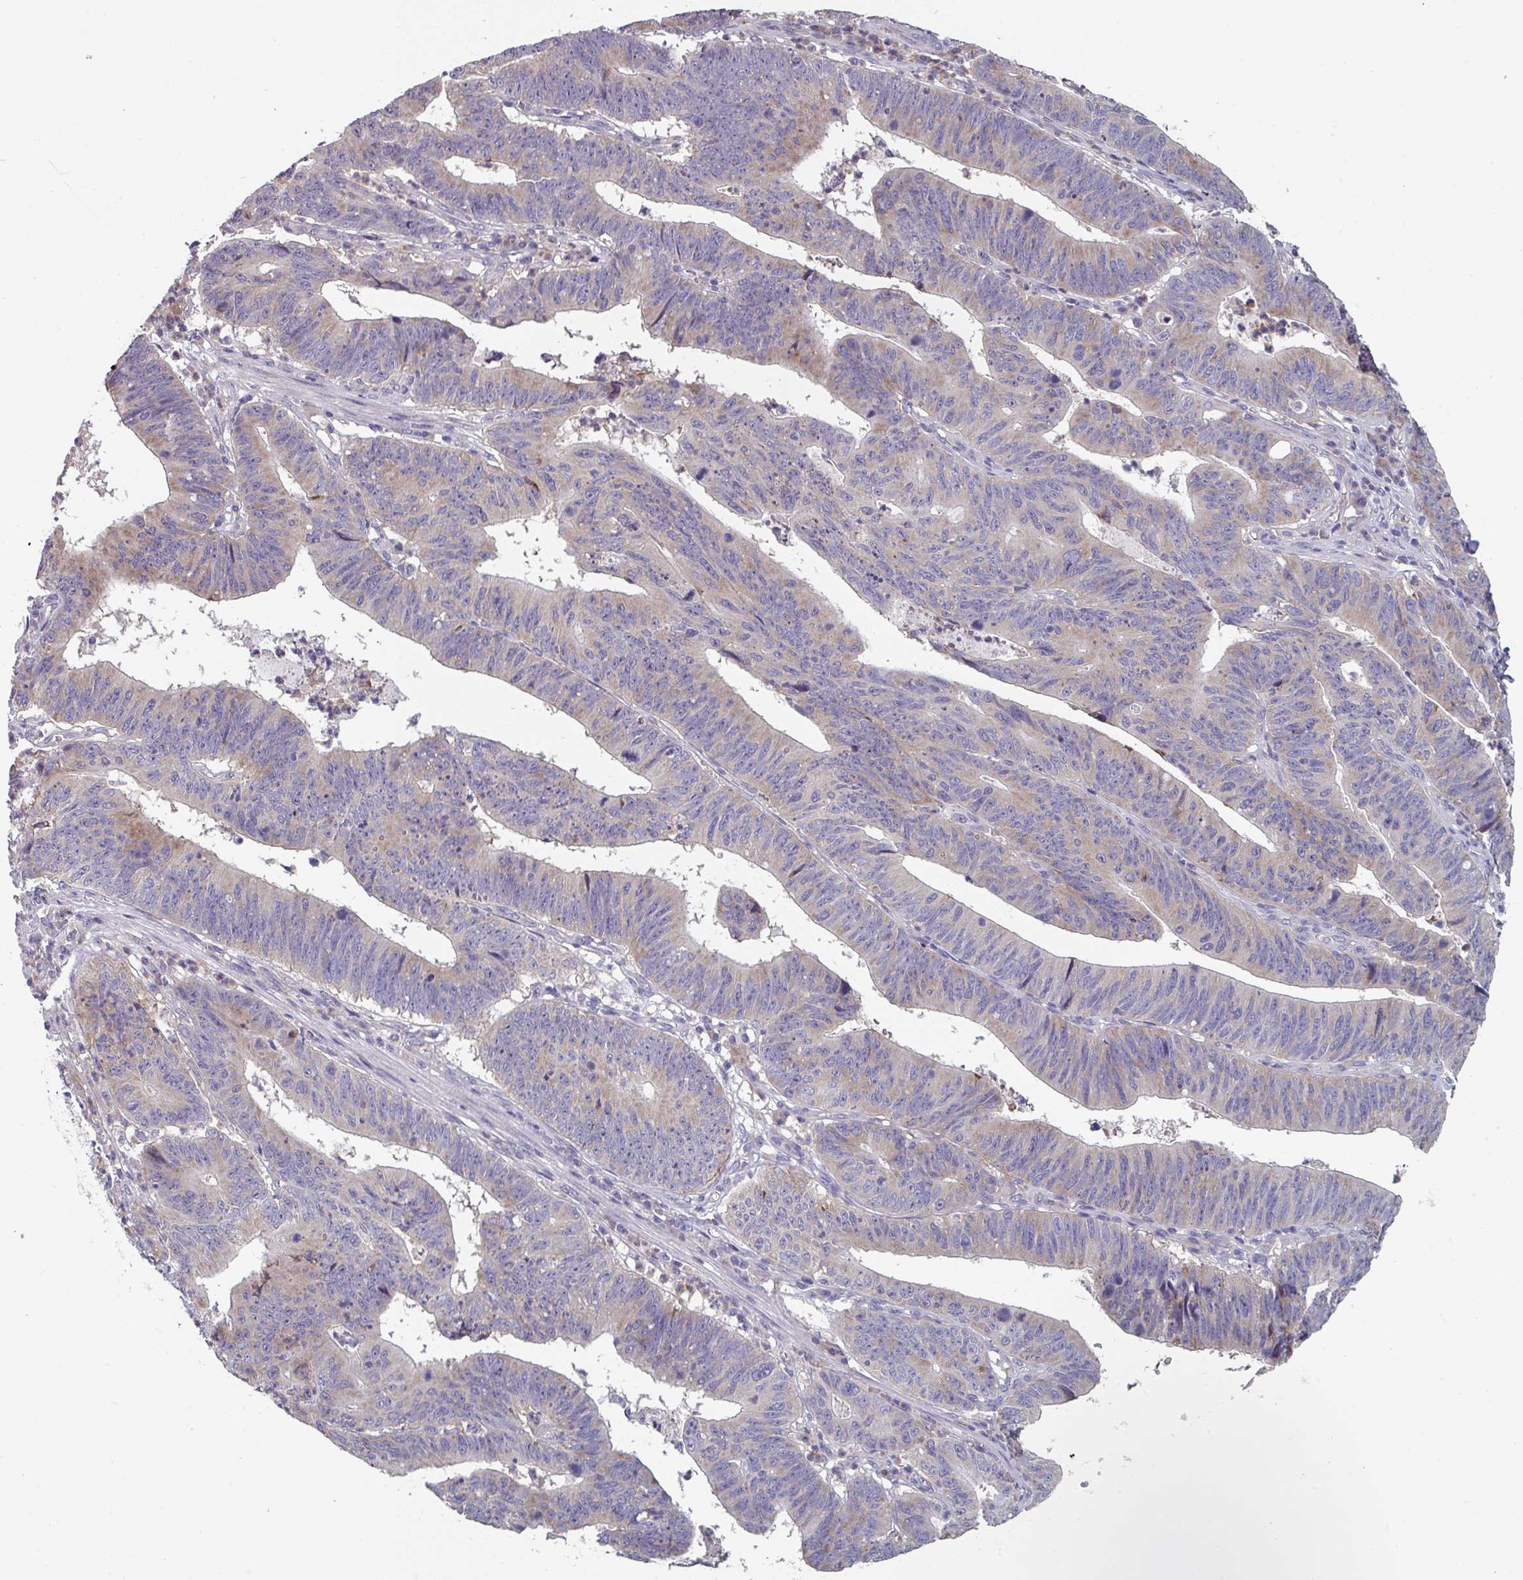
{"staining": {"intensity": "weak", "quantity": "<25%", "location": "cytoplasmic/membranous"}, "tissue": "stomach cancer", "cell_type": "Tumor cells", "image_type": "cancer", "snomed": [{"axis": "morphology", "description": "Adenocarcinoma, NOS"}, {"axis": "topography", "description": "Stomach"}], "caption": "A high-resolution histopathology image shows immunohistochemistry (IHC) staining of stomach cancer, which exhibits no significant expression in tumor cells. The staining was performed using DAB (3,3'-diaminobenzidine) to visualize the protein expression in brown, while the nuclei were stained in blue with hematoxylin (Magnification: 20x).", "gene": "PRAMEF8", "patient": {"sex": "male", "age": 59}}